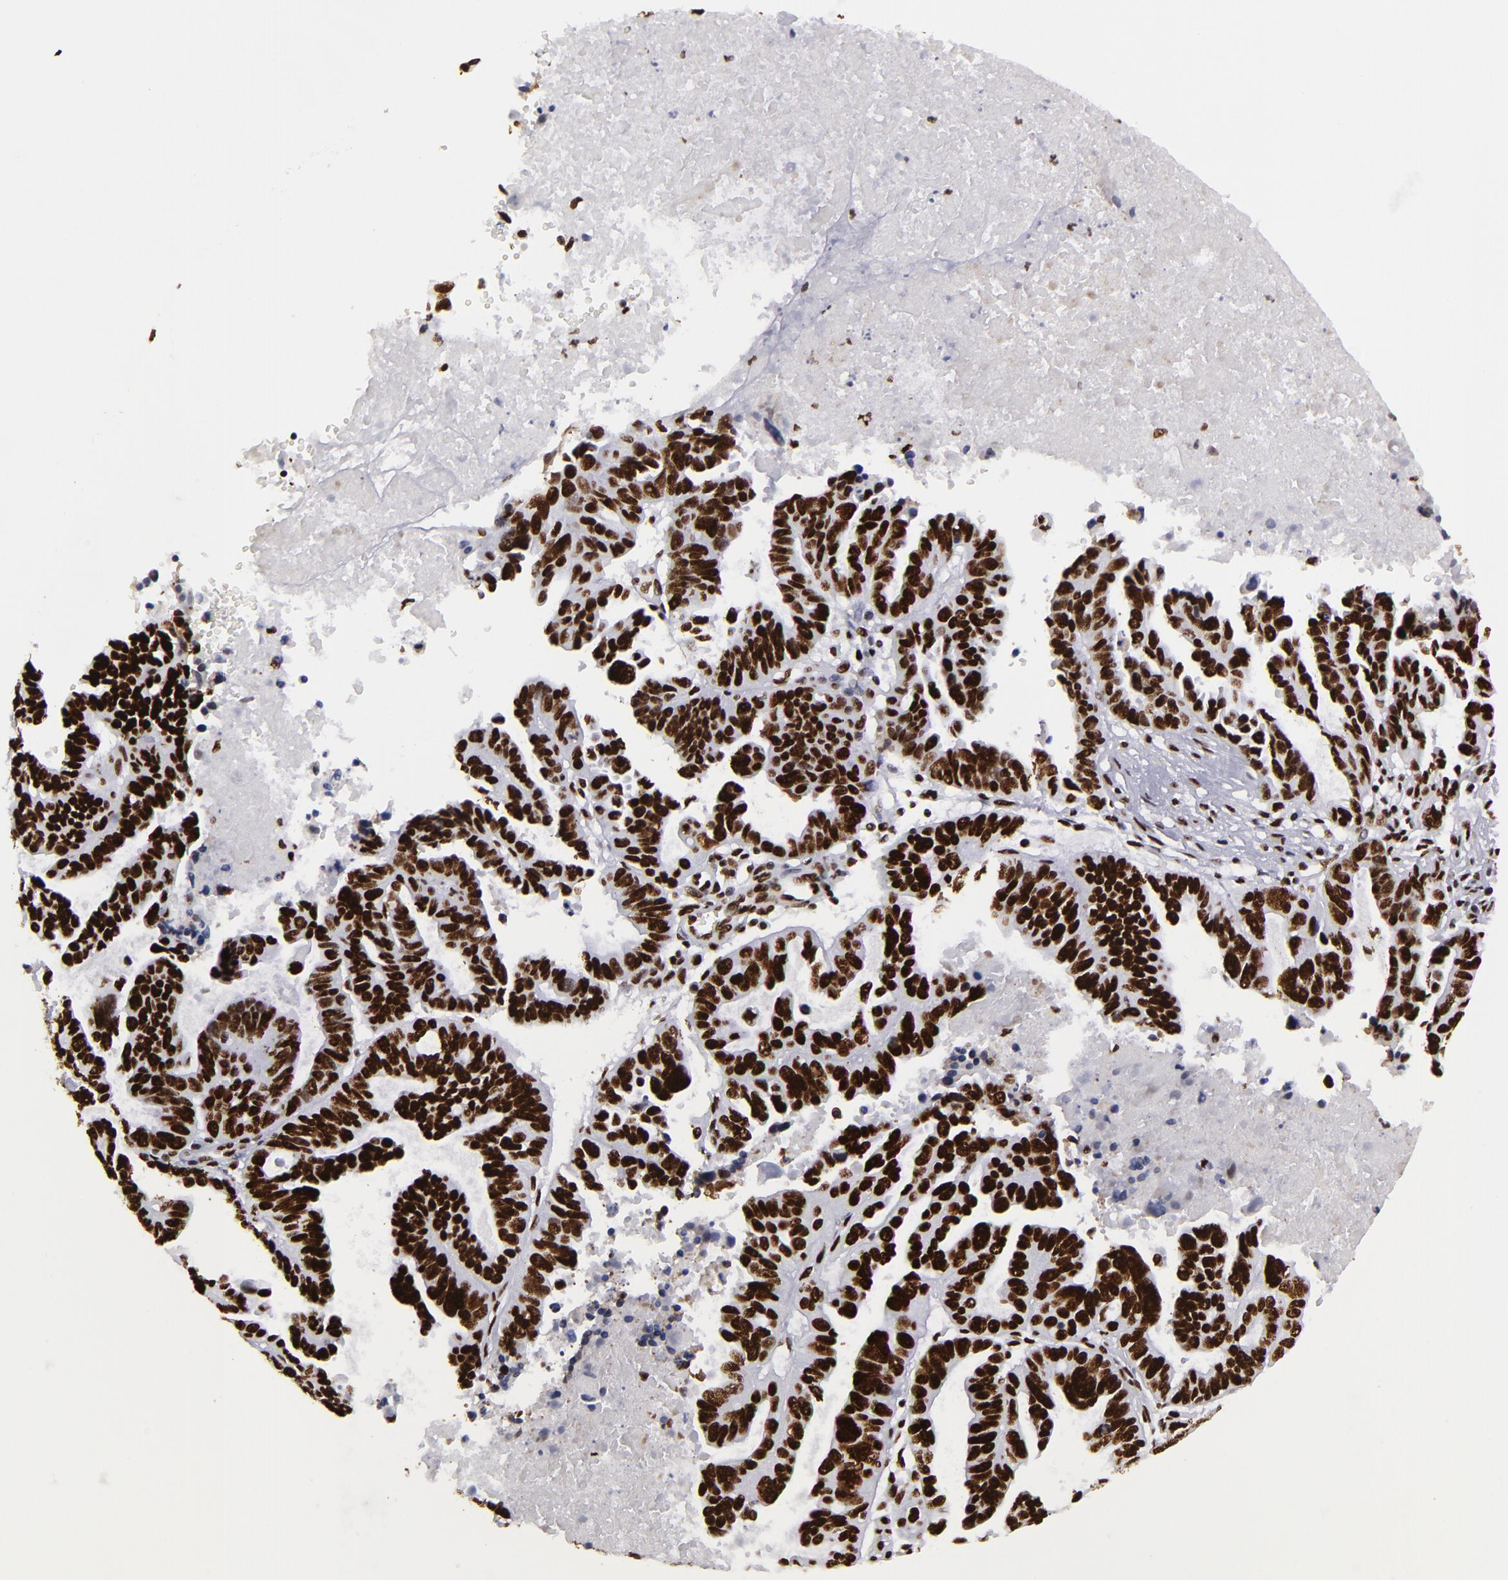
{"staining": {"intensity": "strong", "quantity": ">75%", "location": "nuclear"}, "tissue": "ovarian cancer", "cell_type": "Tumor cells", "image_type": "cancer", "snomed": [{"axis": "morphology", "description": "Carcinoma, endometroid"}, {"axis": "morphology", "description": "Cystadenocarcinoma, serous, NOS"}, {"axis": "topography", "description": "Ovary"}], "caption": "Ovarian endometroid carcinoma stained for a protein (brown) demonstrates strong nuclear positive expression in approximately >75% of tumor cells.", "gene": "SAFB", "patient": {"sex": "female", "age": 45}}